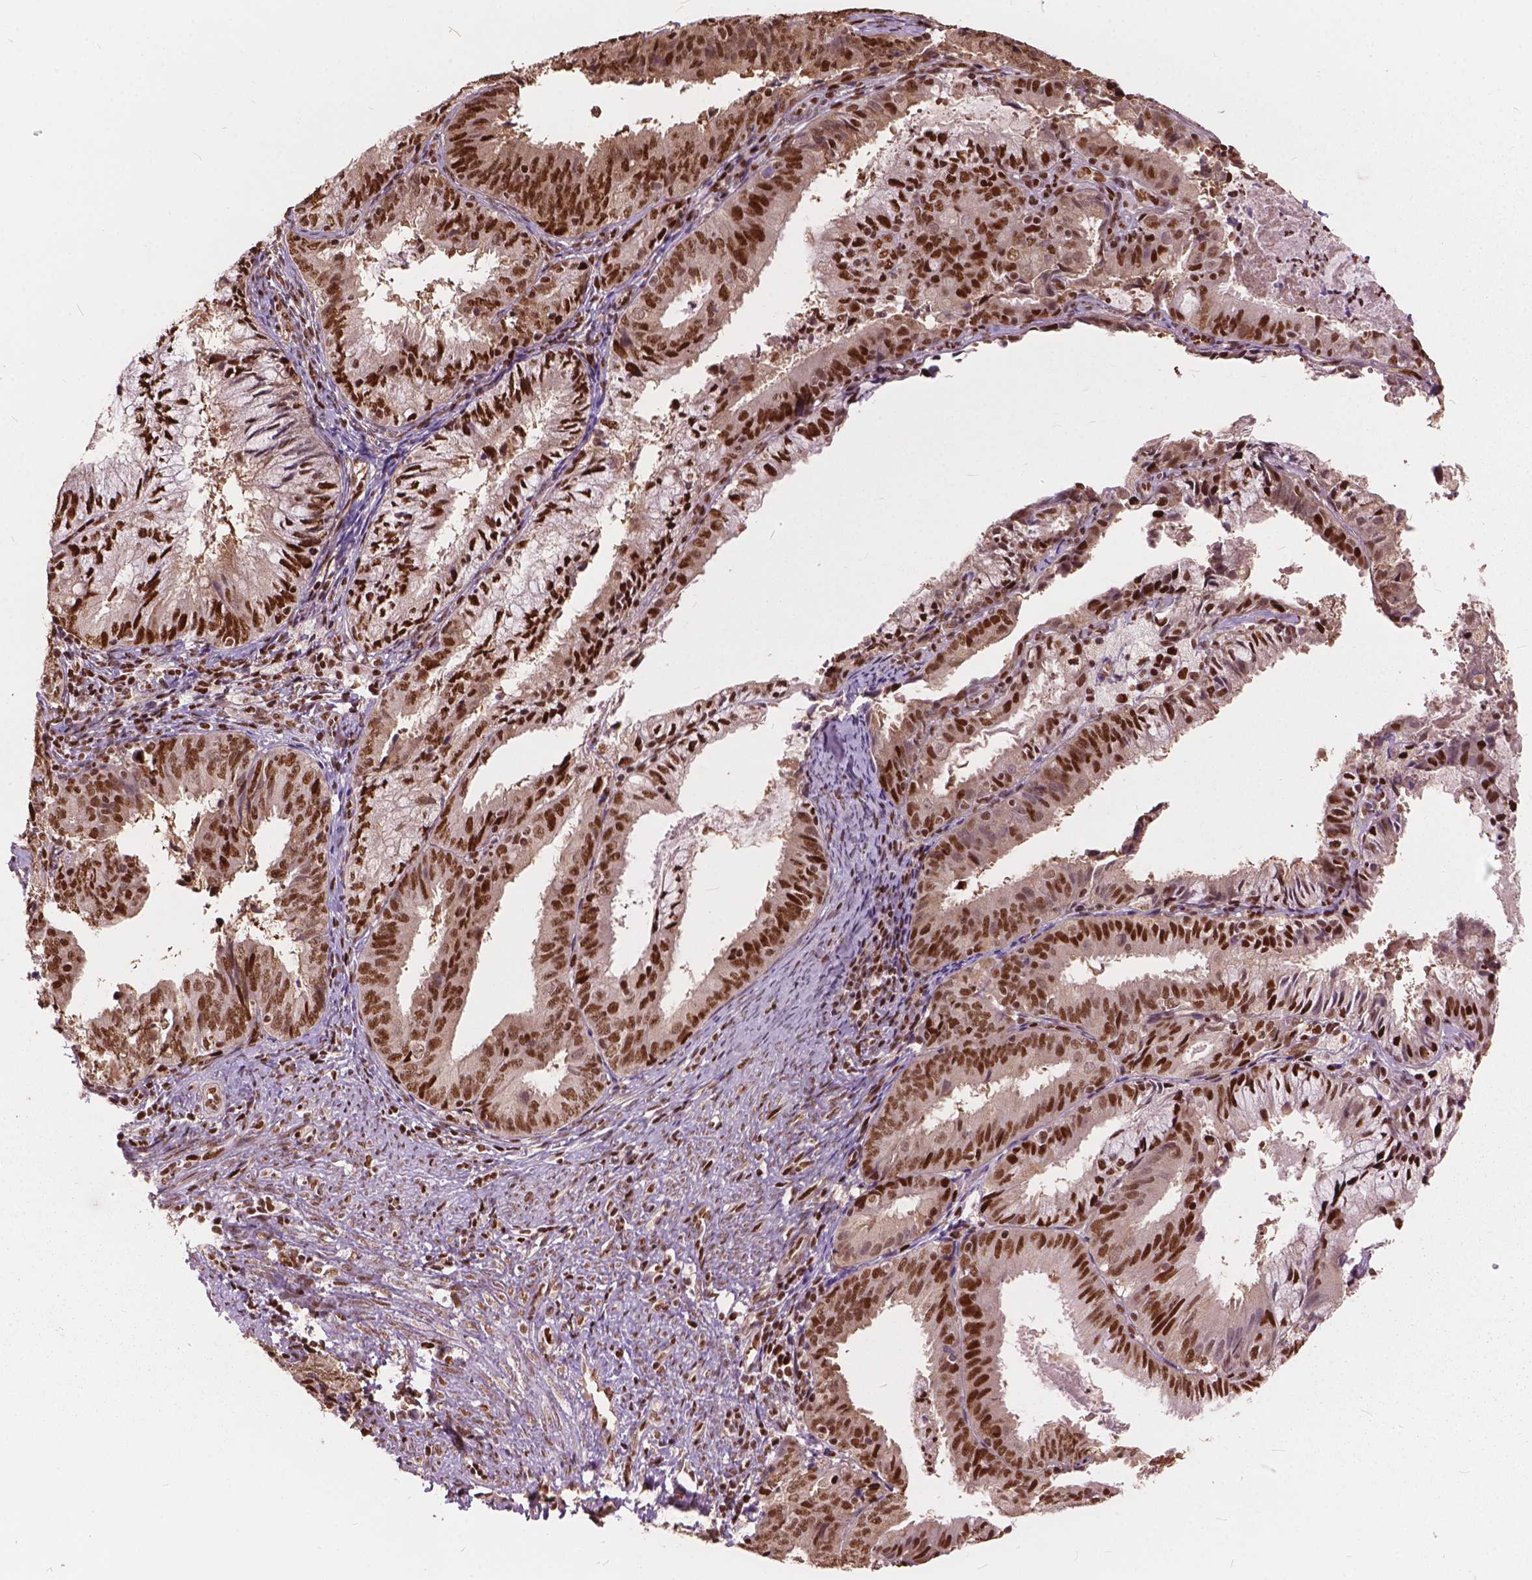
{"staining": {"intensity": "strong", "quantity": ">75%", "location": "nuclear"}, "tissue": "endometrial cancer", "cell_type": "Tumor cells", "image_type": "cancer", "snomed": [{"axis": "morphology", "description": "Adenocarcinoma, NOS"}, {"axis": "topography", "description": "Endometrium"}], "caption": "Endometrial cancer stained with immunohistochemistry exhibits strong nuclear positivity in about >75% of tumor cells. (Stains: DAB in brown, nuclei in blue, Microscopy: brightfield microscopy at high magnification).", "gene": "ANP32B", "patient": {"sex": "female", "age": 57}}